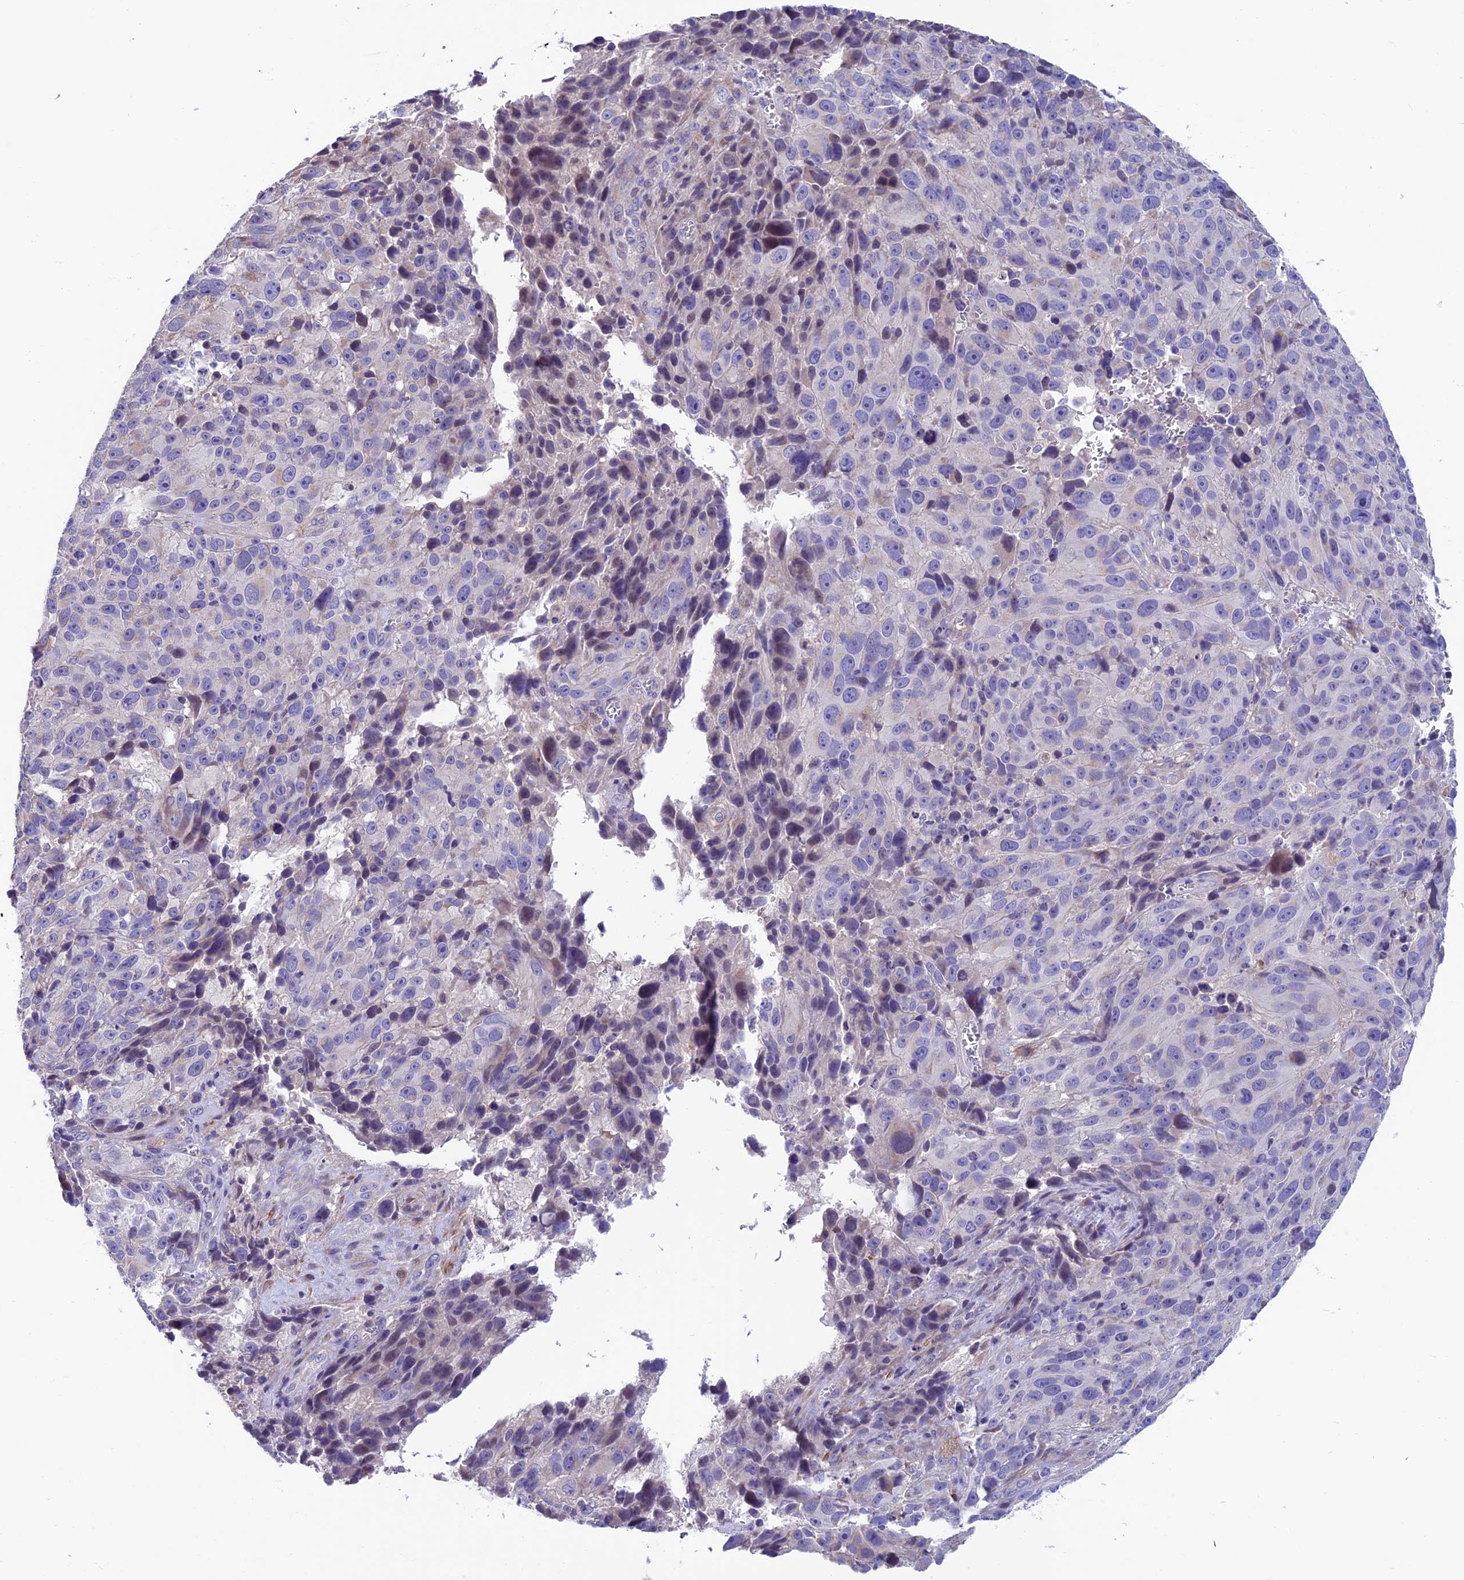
{"staining": {"intensity": "negative", "quantity": "none", "location": "none"}, "tissue": "melanoma", "cell_type": "Tumor cells", "image_type": "cancer", "snomed": [{"axis": "morphology", "description": "Malignant melanoma, NOS"}, {"axis": "topography", "description": "Skin"}], "caption": "IHC image of neoplastic tissue: malignant melanoma stained with DAB exhibits no significant protein staining in tumor cells.", "gene": "FAM178B", "patient": {"sex": "male", "age": 84}}